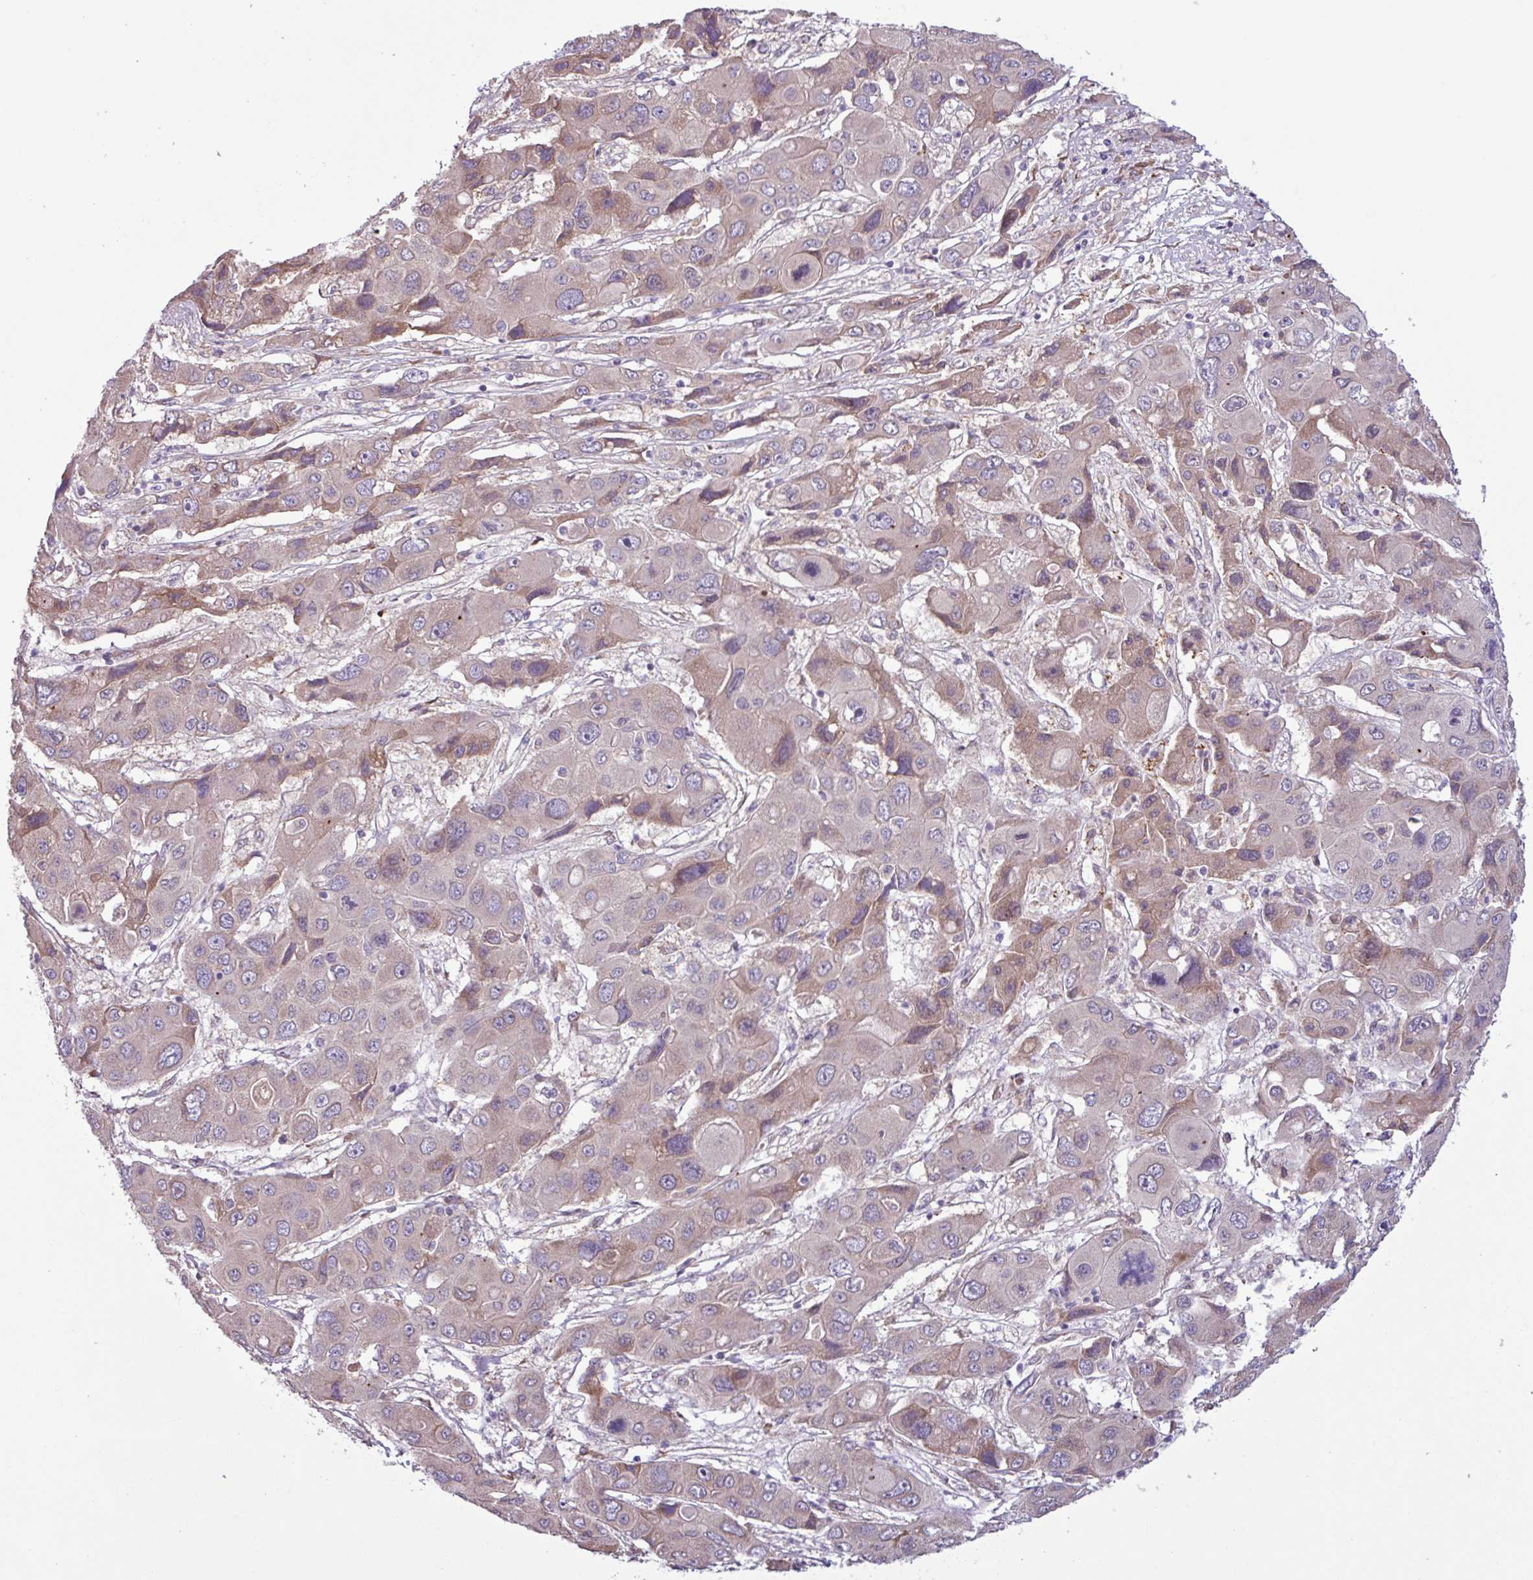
{"staining": {"intensity": "weak", "quantity": "25%-75%", "location": "cytoplasmic/membranous"}, "tissue": "liver cancer", "cell_type": "Tumor cells", "image_type": "cancer", "snomed": [{"axis": "morphology", "description": "Cholangiocarcinoma"}, {"axis": "topography", "description": "Liver"}], "caption": "Immunohistochemistry histopathology image of neoplastic tissue: human cholangiocarcinoma (liver) stained using immunohistochemistry (IHC) shows low levels of weak protein expression localized specifically in the cytoplasmic/membranous of tumor cells, appearing as a cytoplasmic/membranous brown color.", "gene": "C20orf27", "patient": {"sex": "male", "age": 67}}